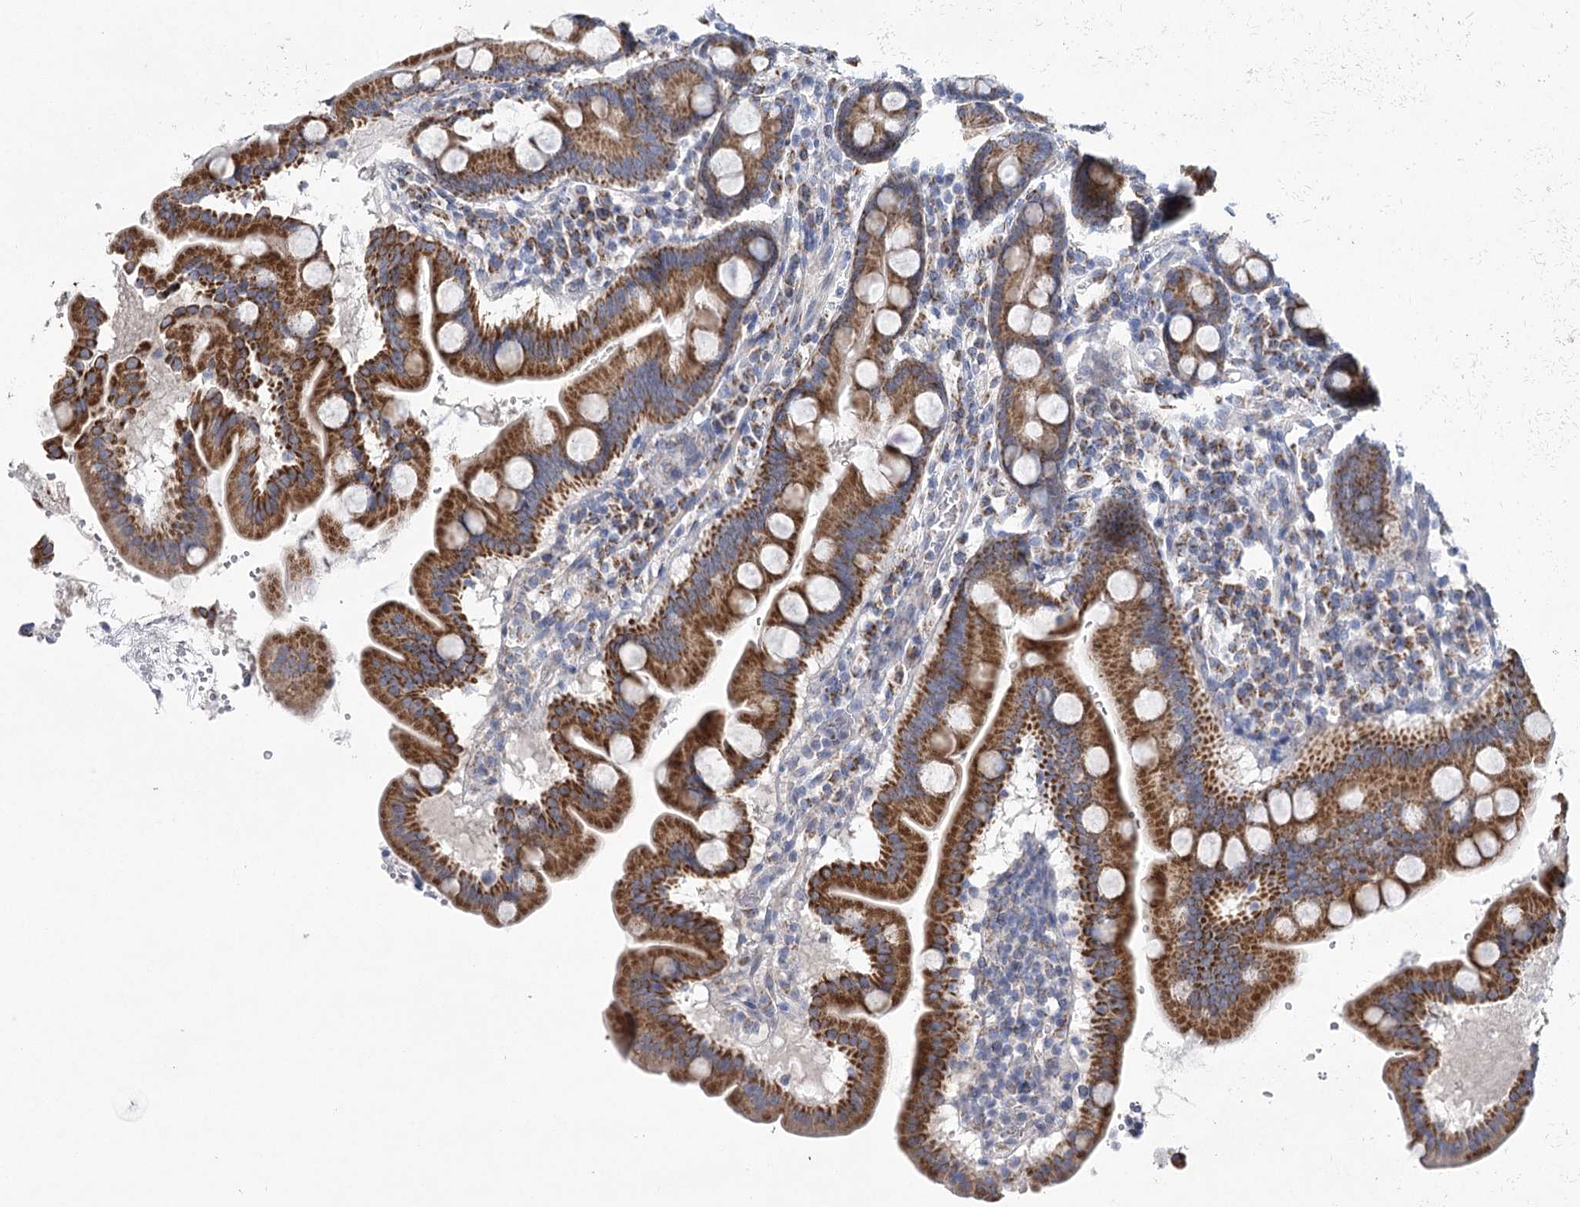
{"staining": {"intensity": "strong", "quantity": ">75%", "location": "cytoplasmic/membranous"}, "tissue": "duodenum", "cell_type": "Glandular cells", "image_type": "normal", "snomed": [{"axis": "morphology", "description": "Normal tissue, NOS"}, {"axis": "topography", "description": "Duodenum"}], "caption": "A high-resolution photomicrograph shows immunohistochemistry (IHC) staining of benign duodenum, which shows strong cytoplasmic/membranous positivity in approximately >75% of glandular cells.", "gene": "SNX7", "patient": {"sex": "male", "age": 50}}